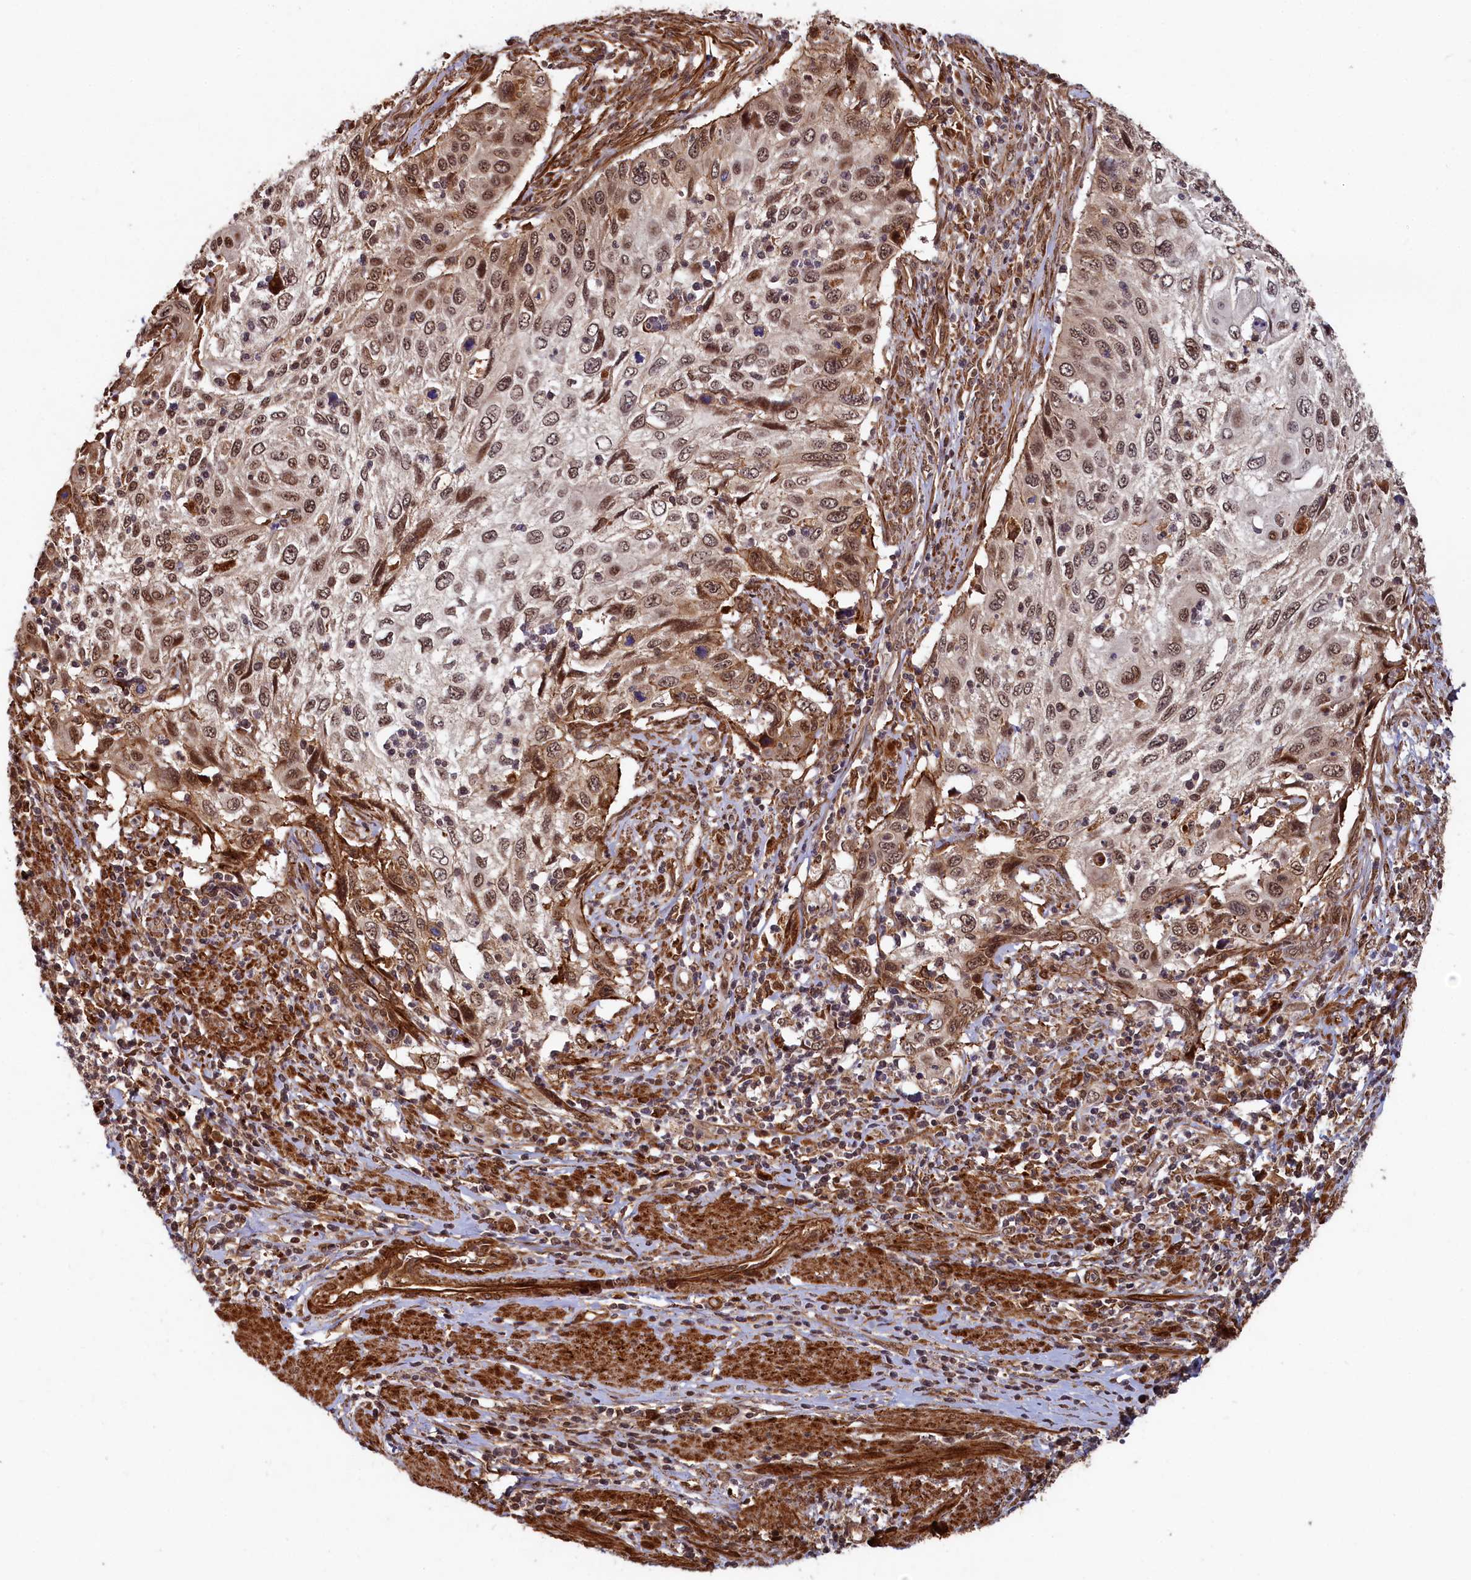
{"staining": {"intensity": "moderate", "quantity": ">75%", "location": "nuclear"}, "tissue": "cervical cancer", "cell_type": "Tumor cells", "image_type": "cancer", "snomed": [{"axis": "morphology", "description": "Squamous cell carcinoma, NOS"}, {"axis": "topography", "description": "Cervix"}], "caption": "High-power microscopy captured an immunohistochemistry (IHC) histopathology image of squamous cell carcinoma (cervical), revealing moderate nuclear expression in about >75% of tumor cells.", "gene": "TRIM23", "patient": {"sex": "female", "age": 70}}